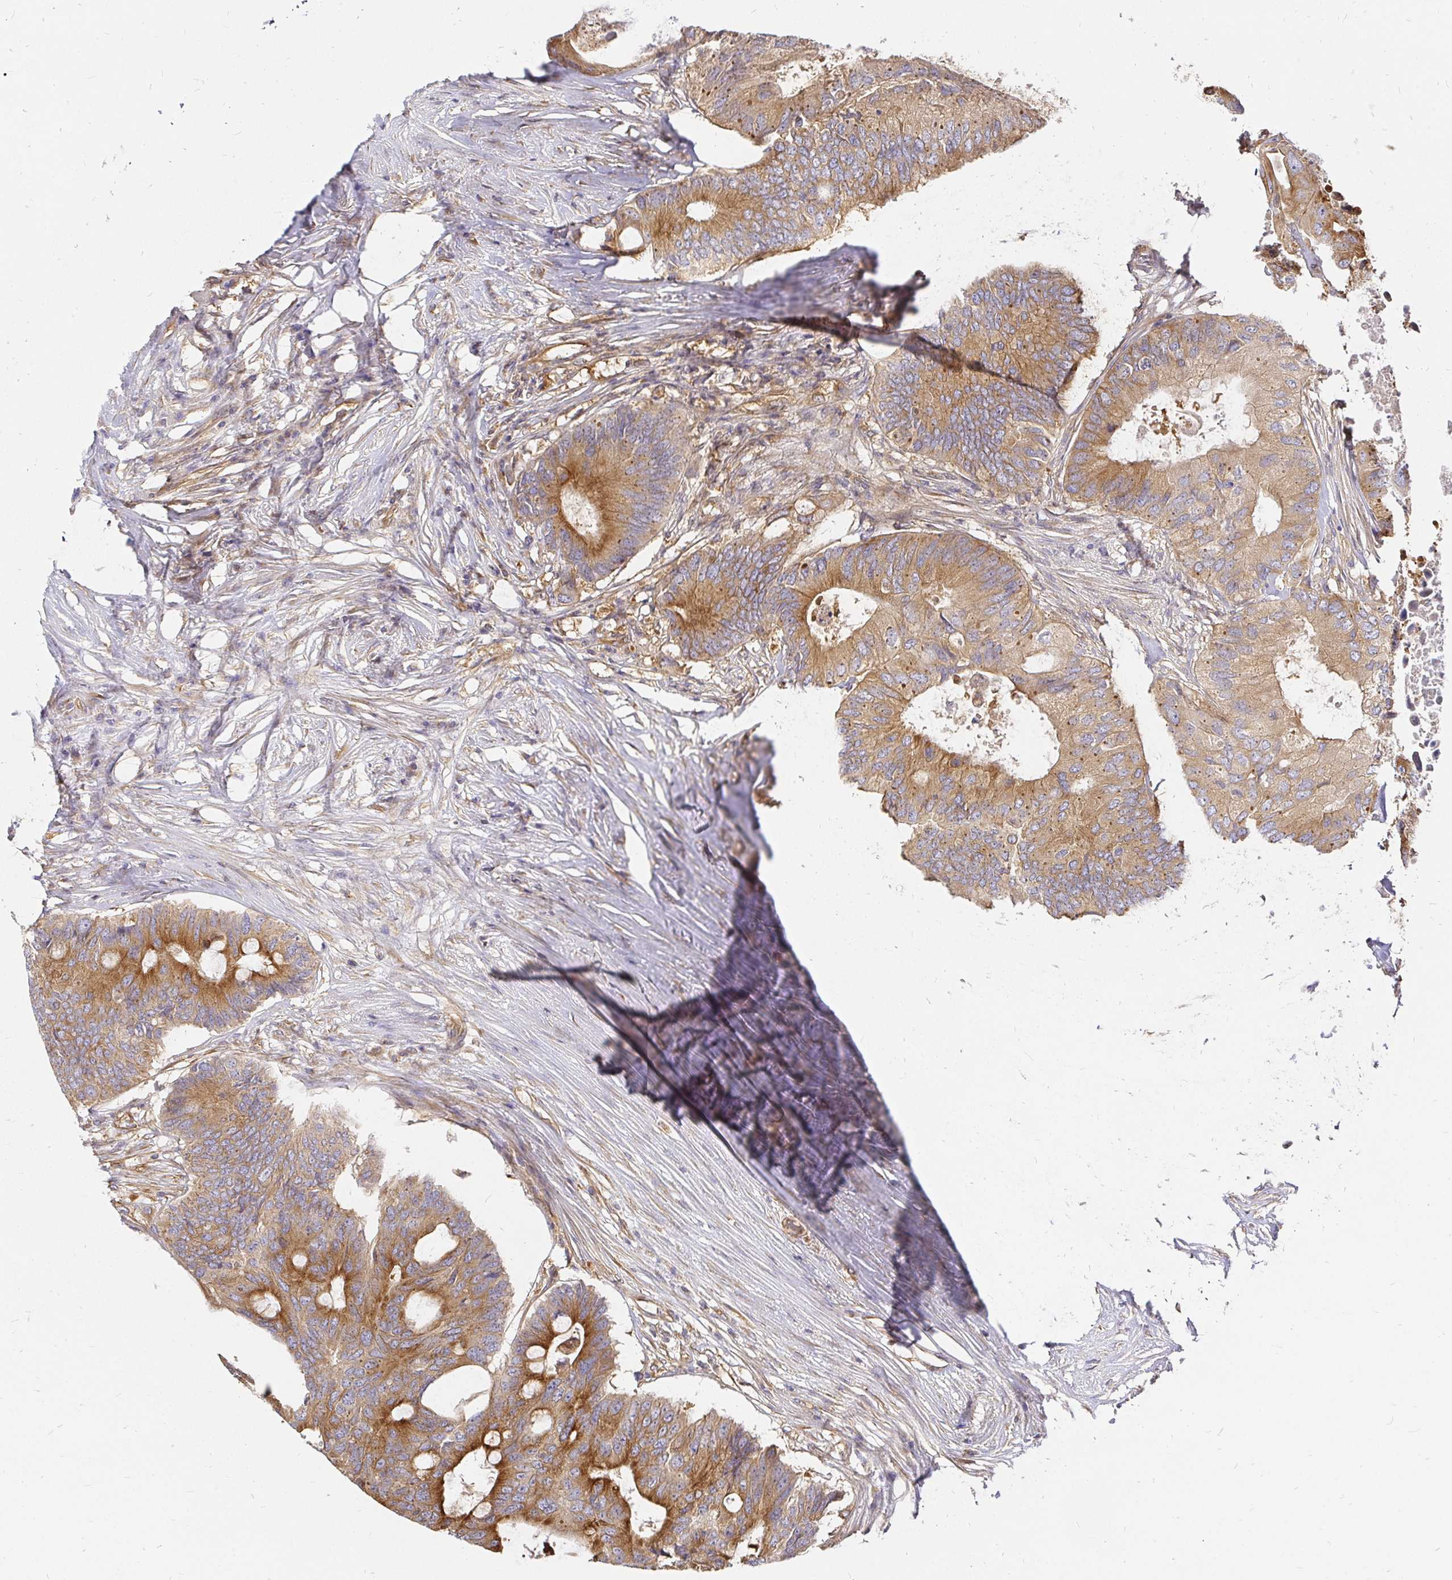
{"staining": {"intensity": "moderate", "quantity": ">75%", "location": "cytoplasmic/membranous"}, "tissue": "colorectal cancer", "cell_type": "Tumor cells", "image_type": "cancer", "snomed": [{"axis": "morphology", "description": "Adenocarcinoma, NOS"}, {"axis": "topography", "description": "Colon"}], "caption": "This photomicrograph reveals immunohistochemistry (IHC) staining of colorectal cancer, with medium moderate cytoplasmic/membranous expression in approximately >75% of tumor cells.", "gene": "KIF5B", "patient": {"sex": "male", "age": 71}}